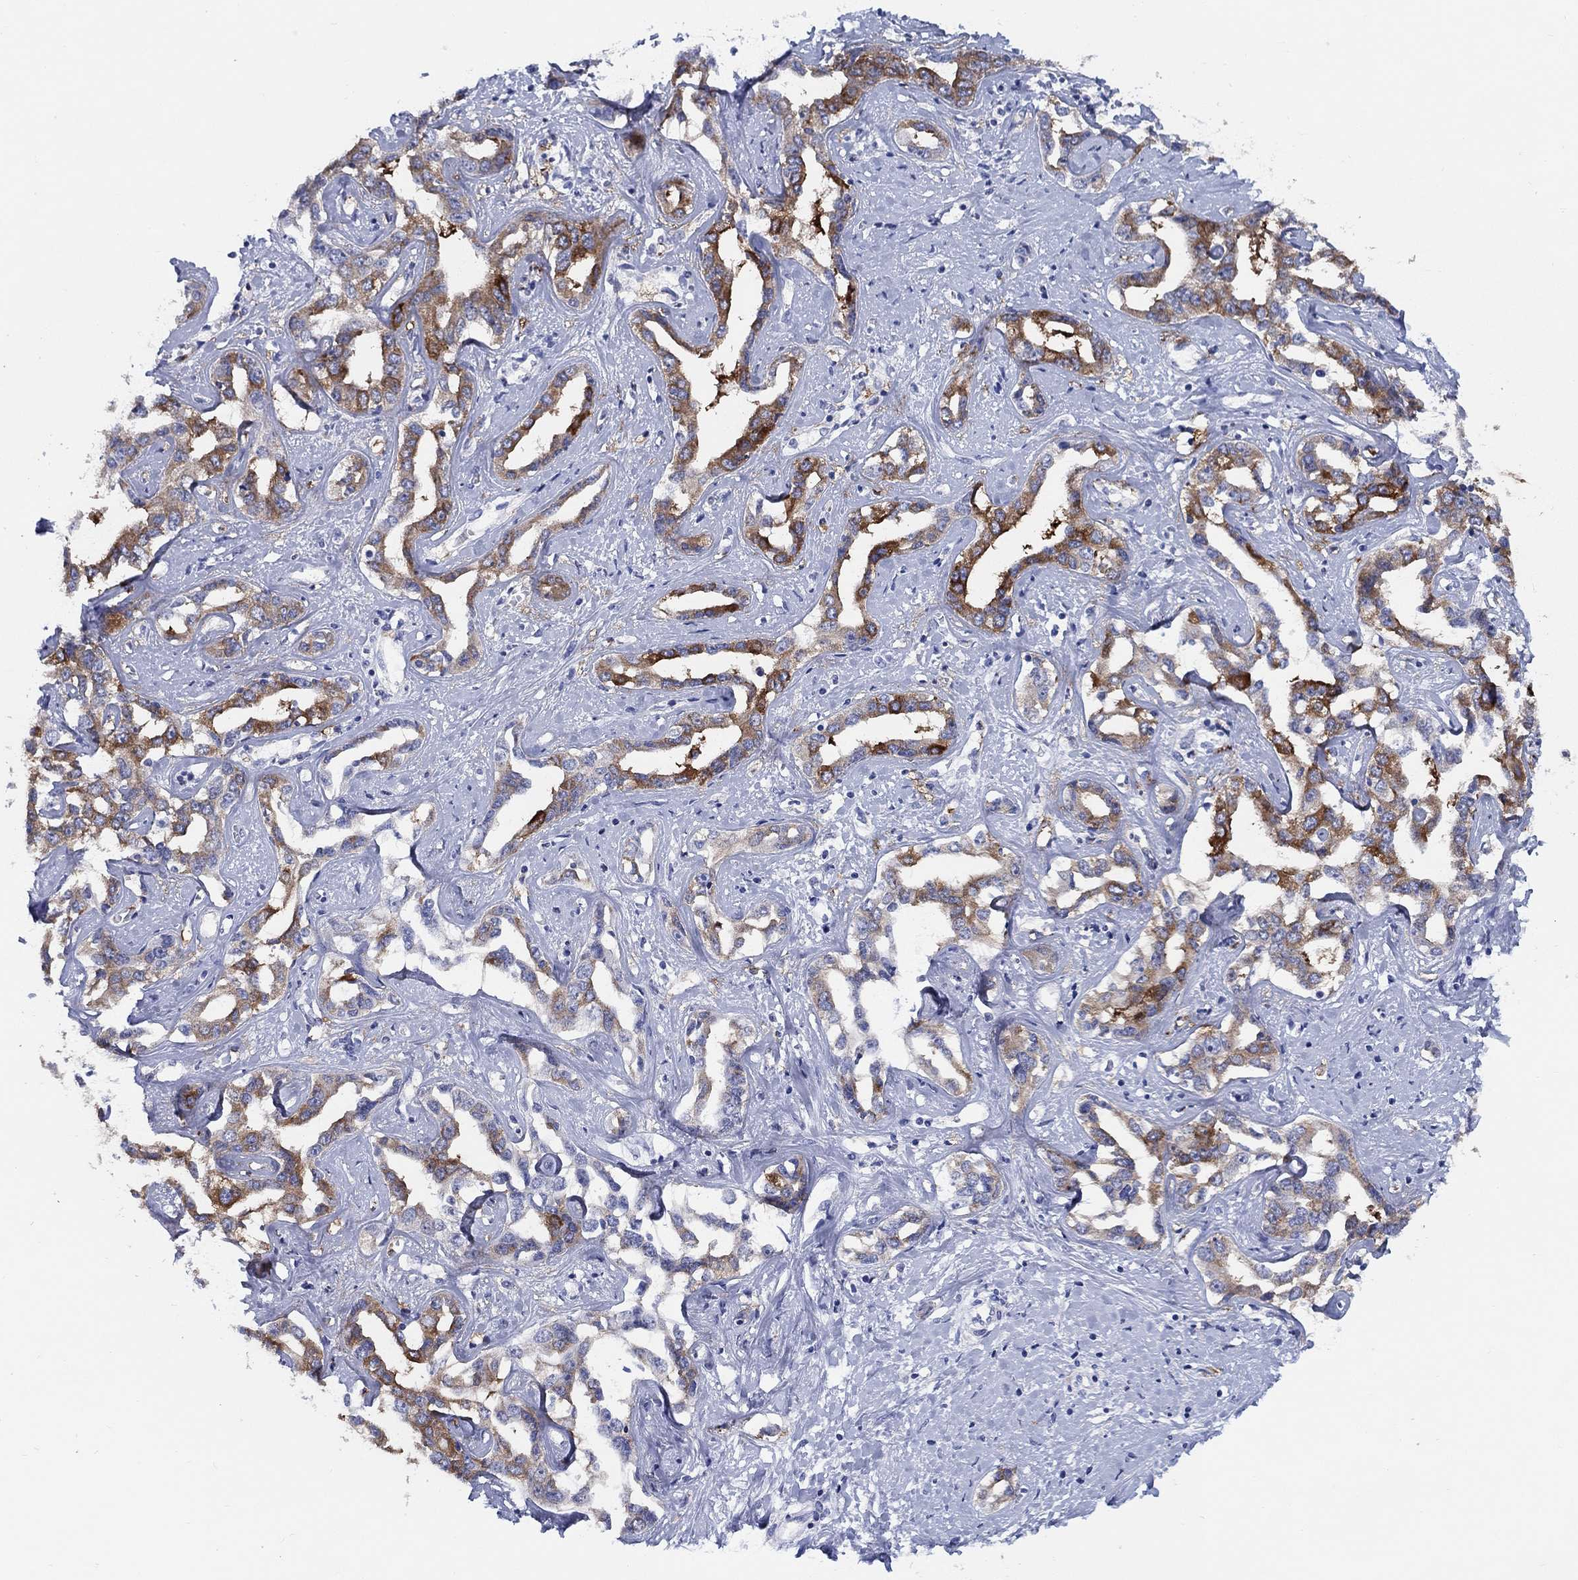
{"staining": {"intensity": "strong", "quantity": ">75%", "location": "cytoplasmic/membranous"}, "tissue": "liver cancer", "cell_type": "Tumor cells", "image_type": "cancer", "snomed": [{"axis": "morphology", "description": "Cholangiocarcinoma"}, {"axis": "topography", "description": "Liver"}], "caption": "Immunohistochemical staining of human liver cholangiocarcinoma reveals high levels of strong cytoplasmic/membranous staining in approximately >75% of tumor cells.", "gene": "RAP1GAP", "patient": {"sex": "male", "age": 59}}